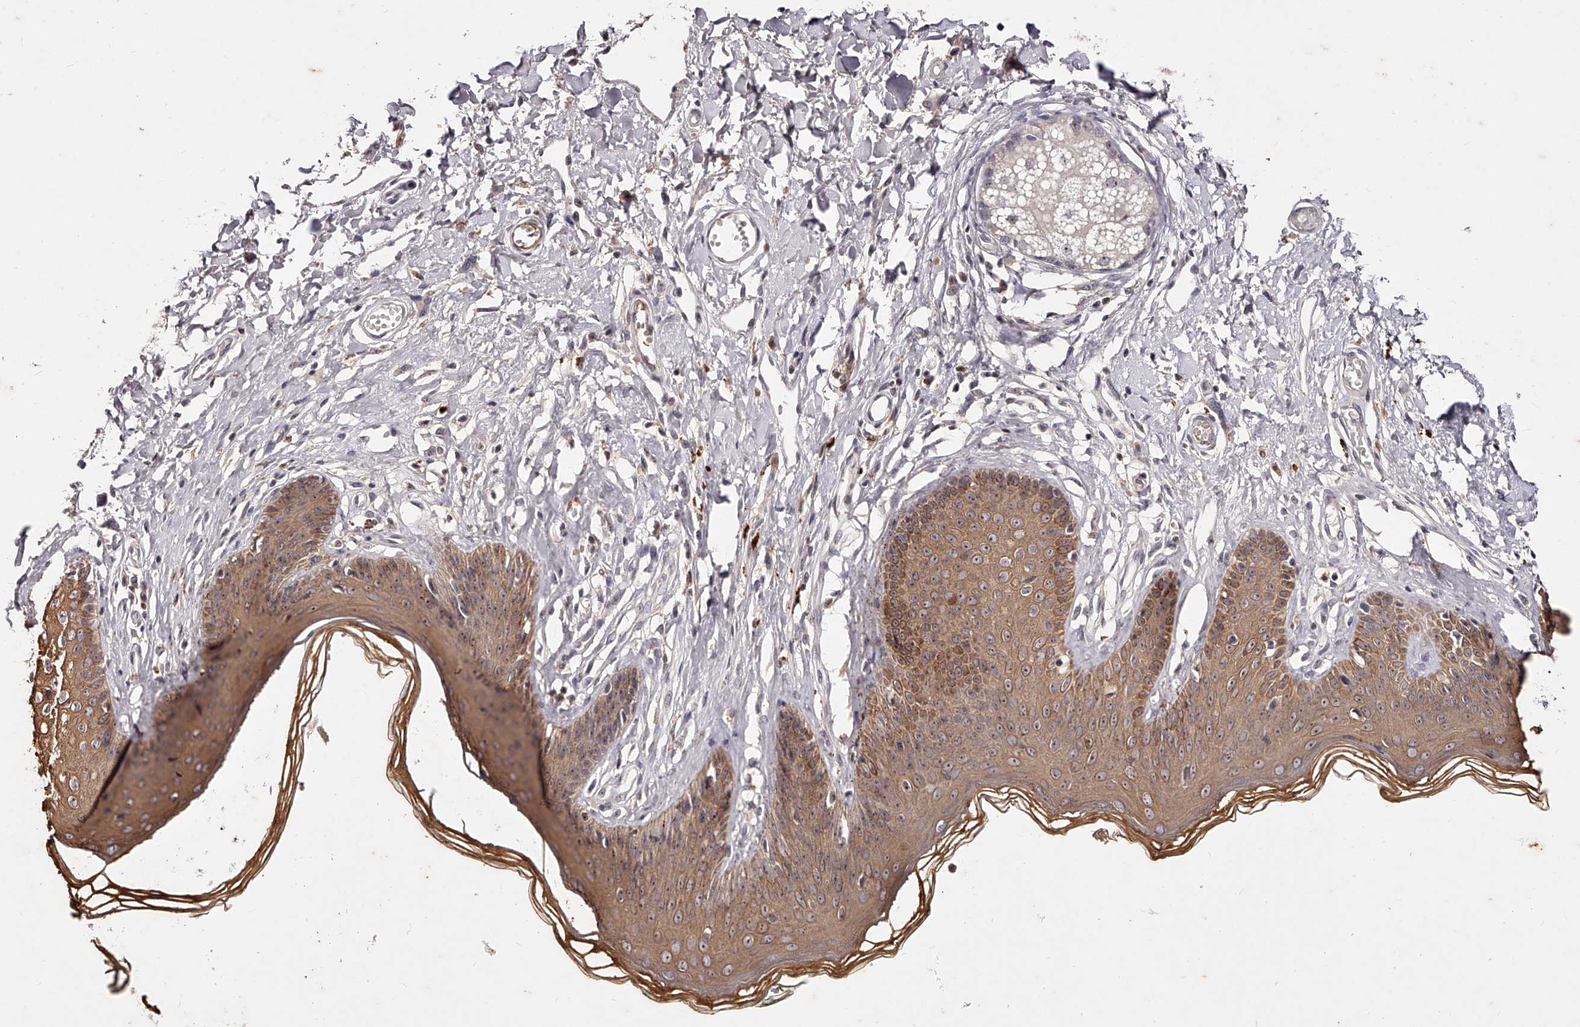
{"staining": {"intensity": "moderate", "quantity": ">75%", "location": "cytoplasmic/membranous,nuclear"}, "tissue": "skin", "cell_type": "Epidermal cells", "image_type": "normal", "snomed": [{"axis": "morphology", "description": "Normal tissue, NOS"}, {"axis": "morphology", "description": "Squamous cell carcinoma, NOS"}, {"axis": "topography", "description": "Vulva"}], "caption": "IHC of benign human skin shows medium levels of moderate cytoplasmic/membranous,nuclear expression in approximately >75% of epidermal cells.", "gene": "PHACTR1", "patient": {"sex": "female", "age": 85}}